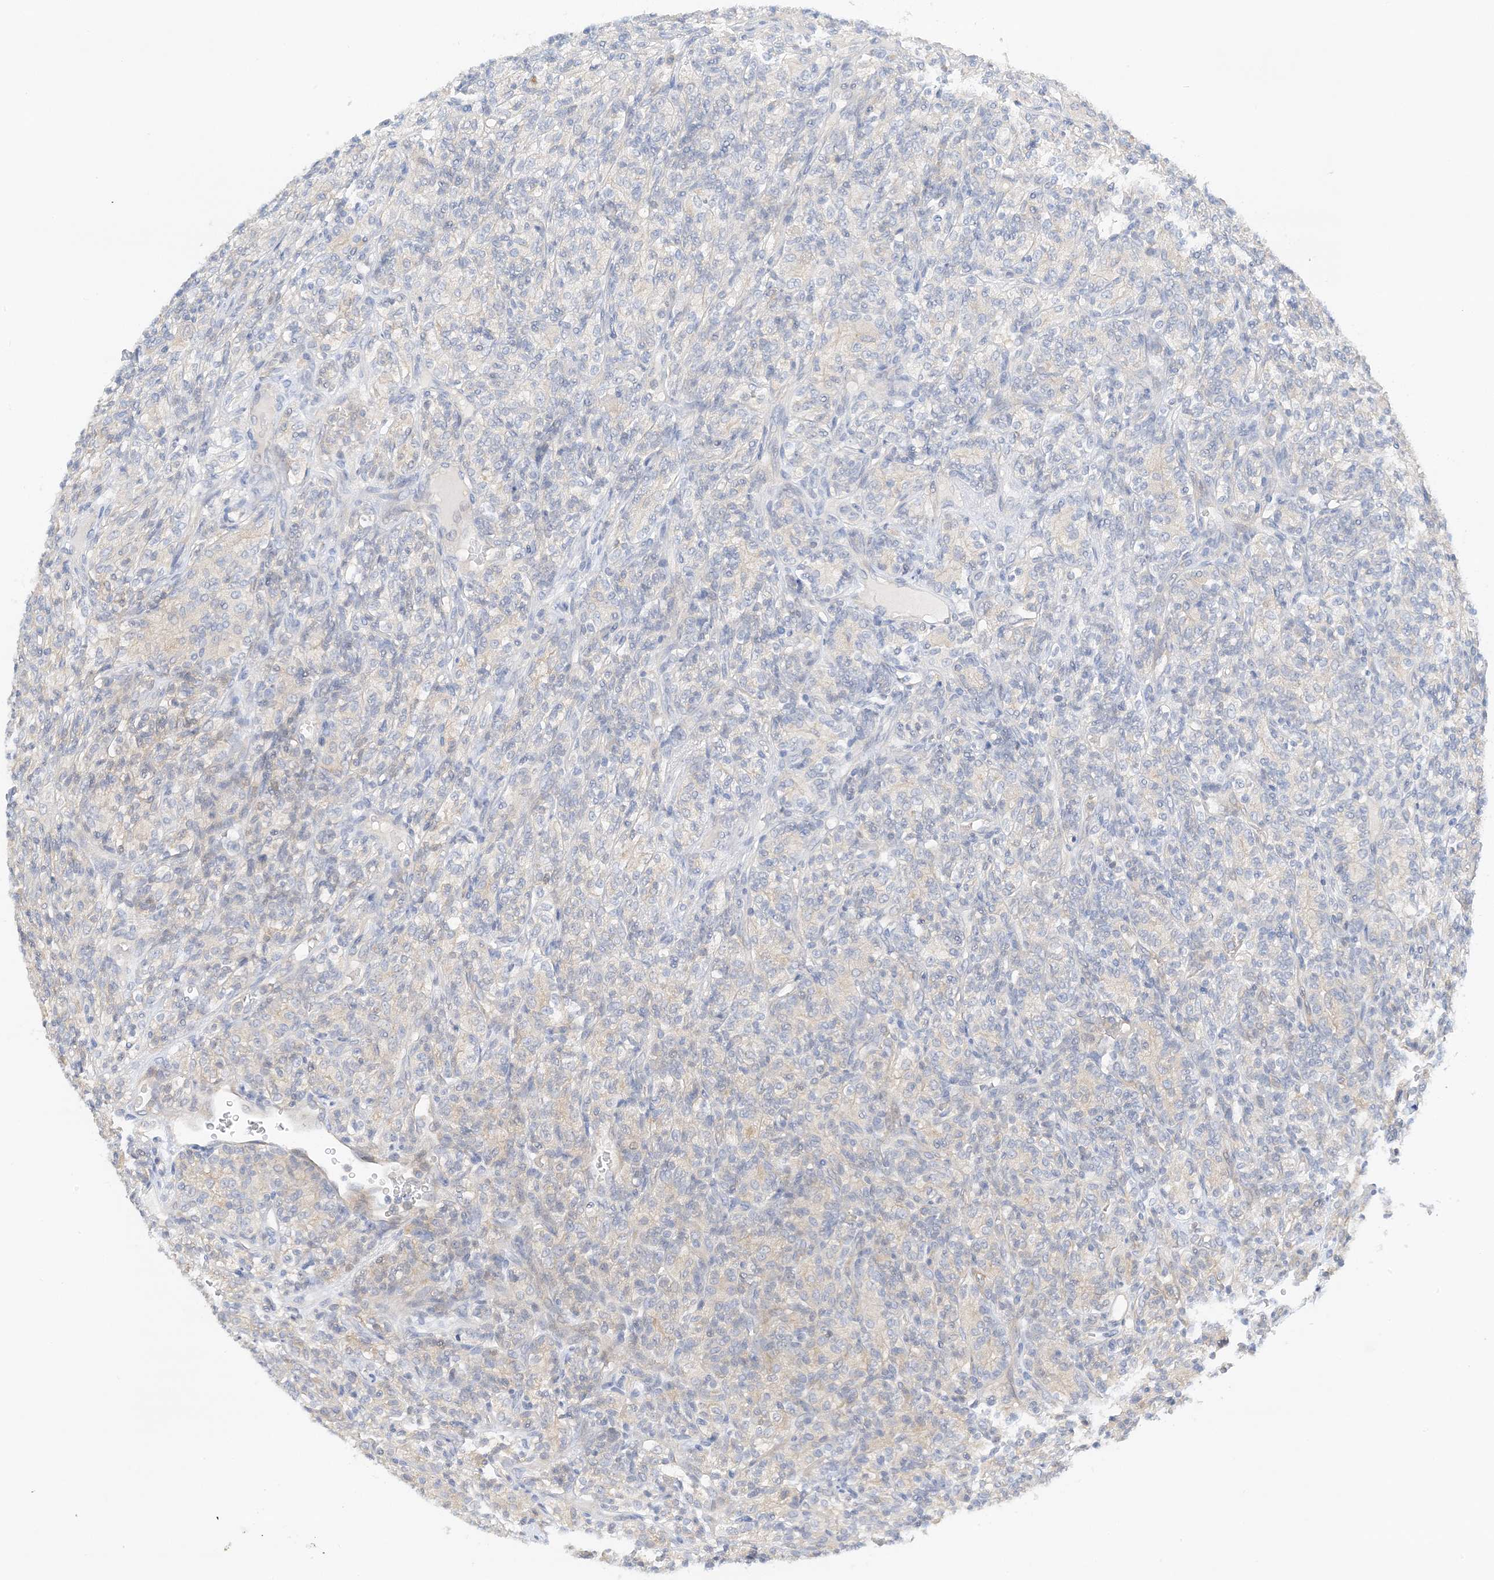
{"staining": {"intensity": "negative", "quantity": "none", "location": "none"}, "tissue": "renal cancer", "cell_type": "Tumor cells", "image_type": "cancer", "snomed": [{"axis": "morphology", "description": "Adenocarcinoma, NOS"}, {"axis": "topography", "description": "Kidney"}], "caption": "This is an immunohistochemistry micrograph of renal cancer (adenocarcinoma). There is no positivity in tumor cells.", "gene": "KIFBP", "patient": {"sex": "male", "age": 77}}